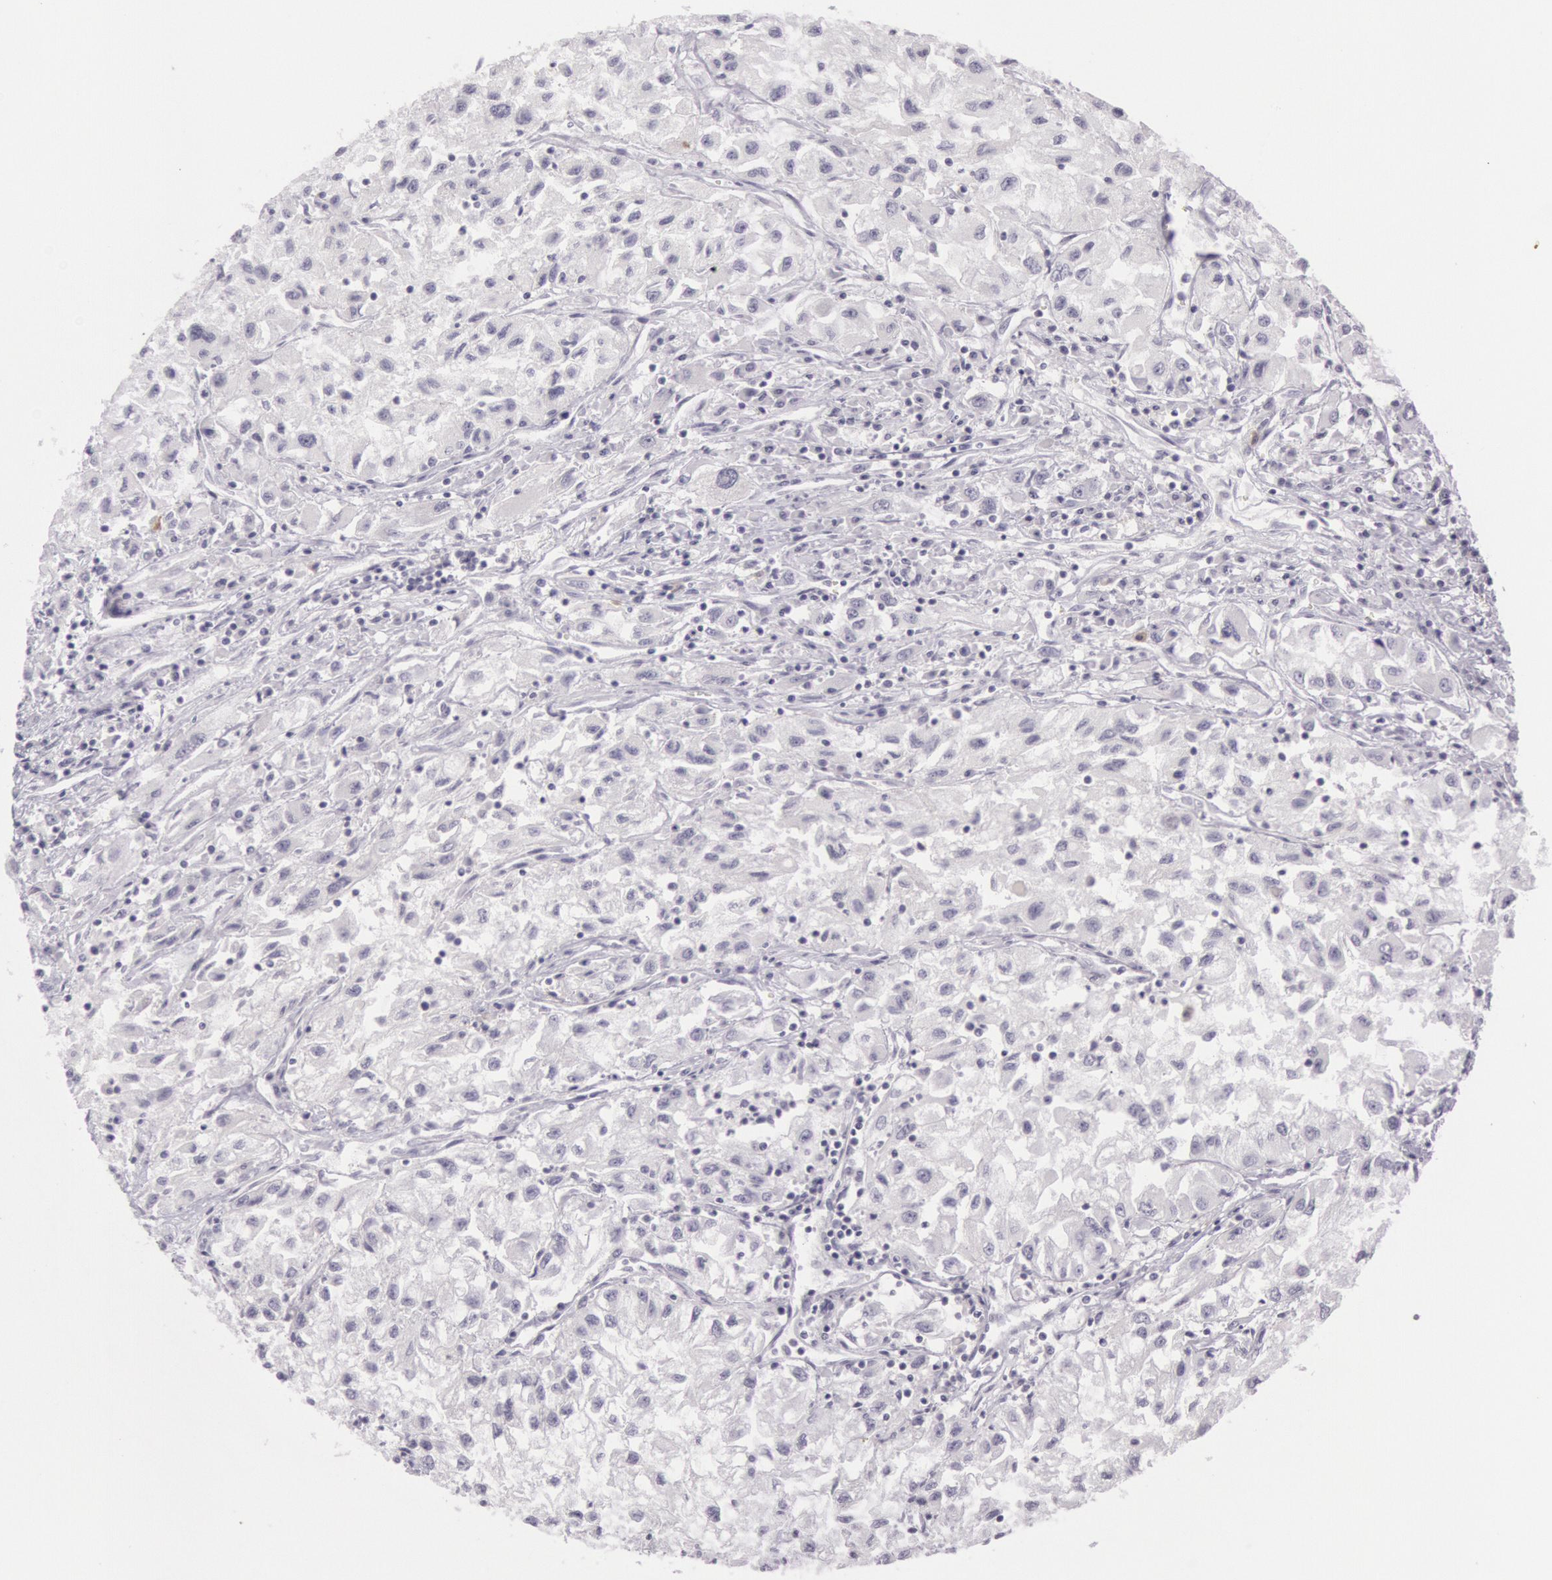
{"staining": {"intensity": "negative", "quantity": "none", "location": "none"}, "tissue": "renal cancer", "cell_type": "Tumor cells", "image_type": "cancer", "snomed": [{"axis": "morphology", "description": "Adenocarcinoma, NOS"}, {"axis": "topography", "description": "Kidney"}], "caption": "Renal cancer stained for a protein using IHC exhibits no positivity tumor cells.", "gene": "CKB", "patient": {"sex": "male", "age": 59}}